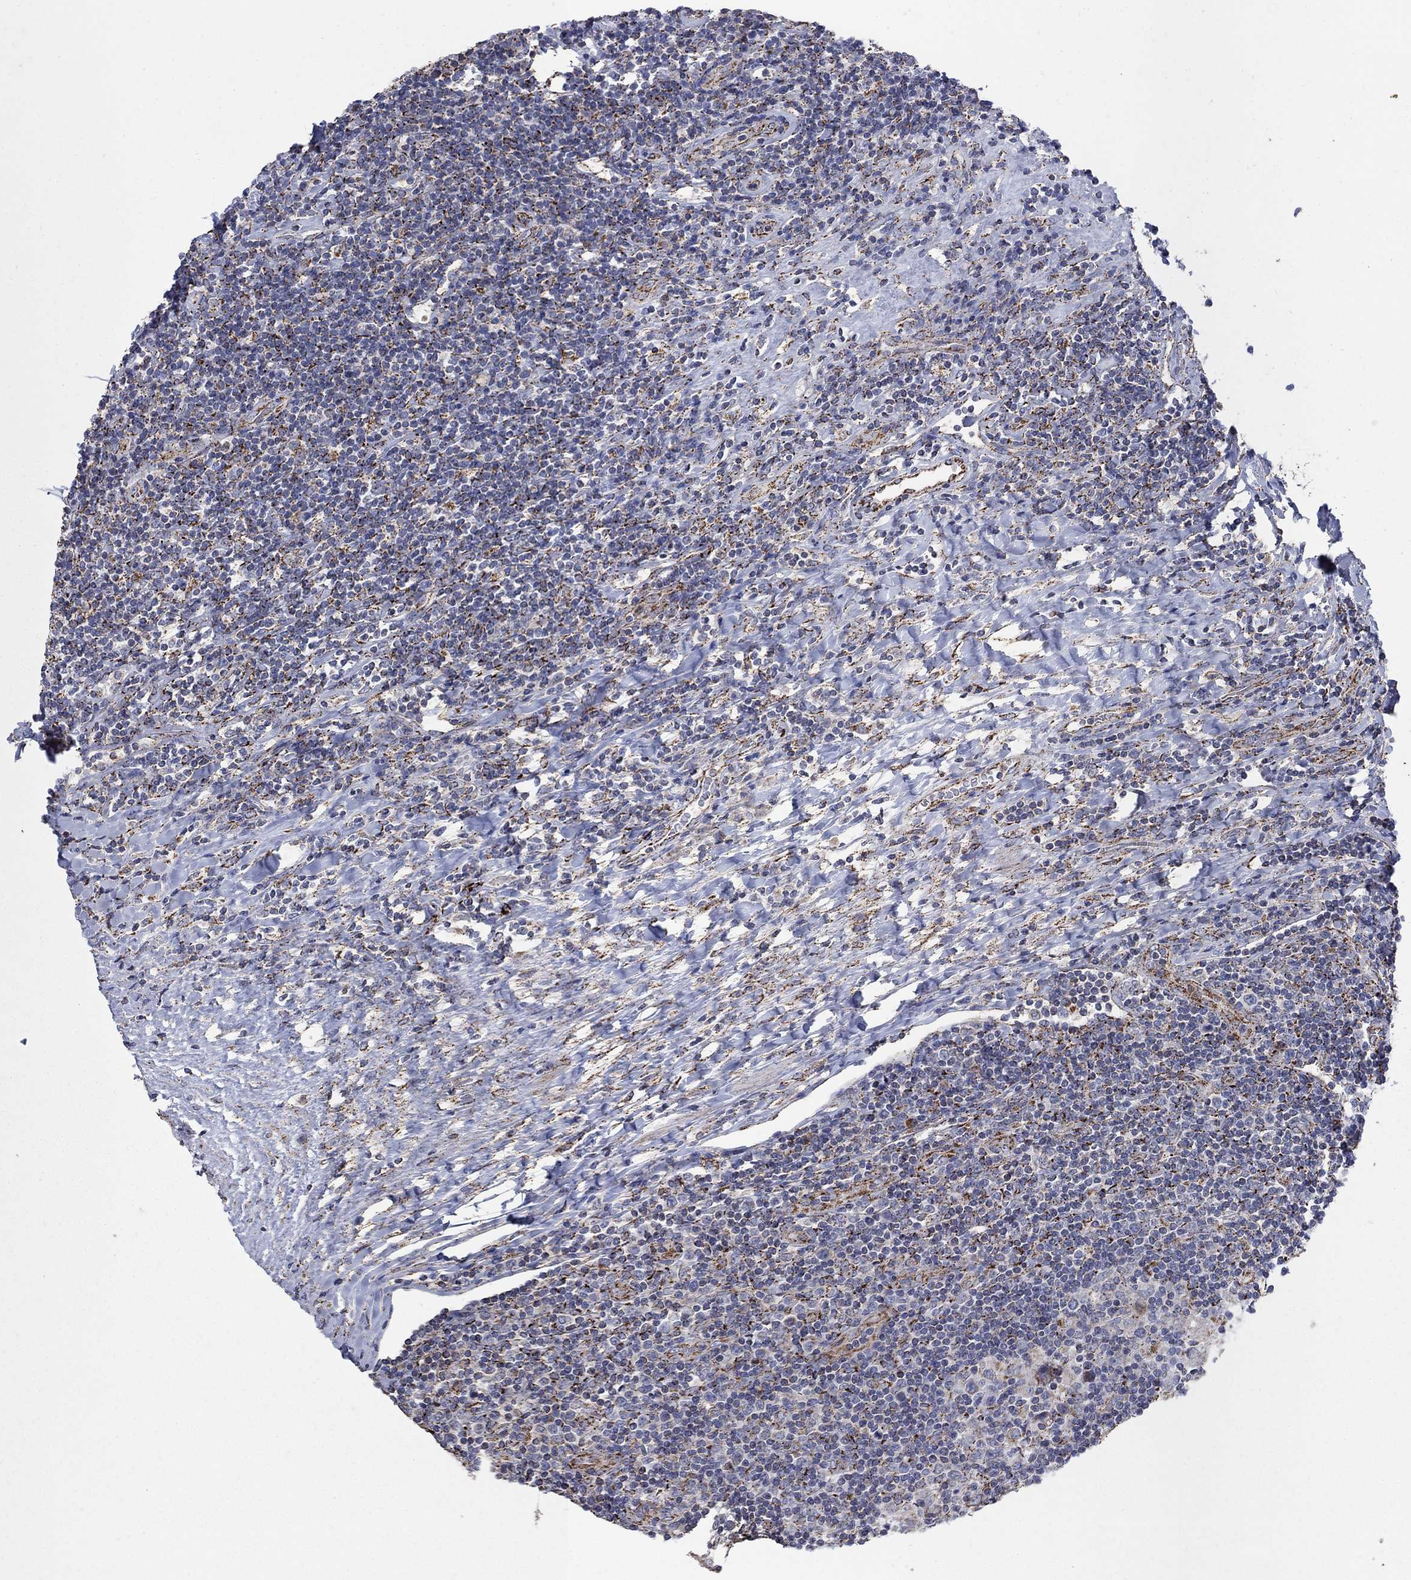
{"staining": {"intensity": "negative", "quantity": "none", "location": "none"}, "tissue": "lymphoma", "cell_type": "Tumor cells", "image_type": "cancer", "snomed": [{"axis": "morphology", "description": "Hodgkin's disease, NOS"}, {"axis": "topography", "description": "Lymph node"}], "caption": "This is an IHC histopathology image of human Hodgkin's disease. There is no staining in tumor cells.", "gene": "PNPLA2", "patient": {"sex": "male", "age": 40}}